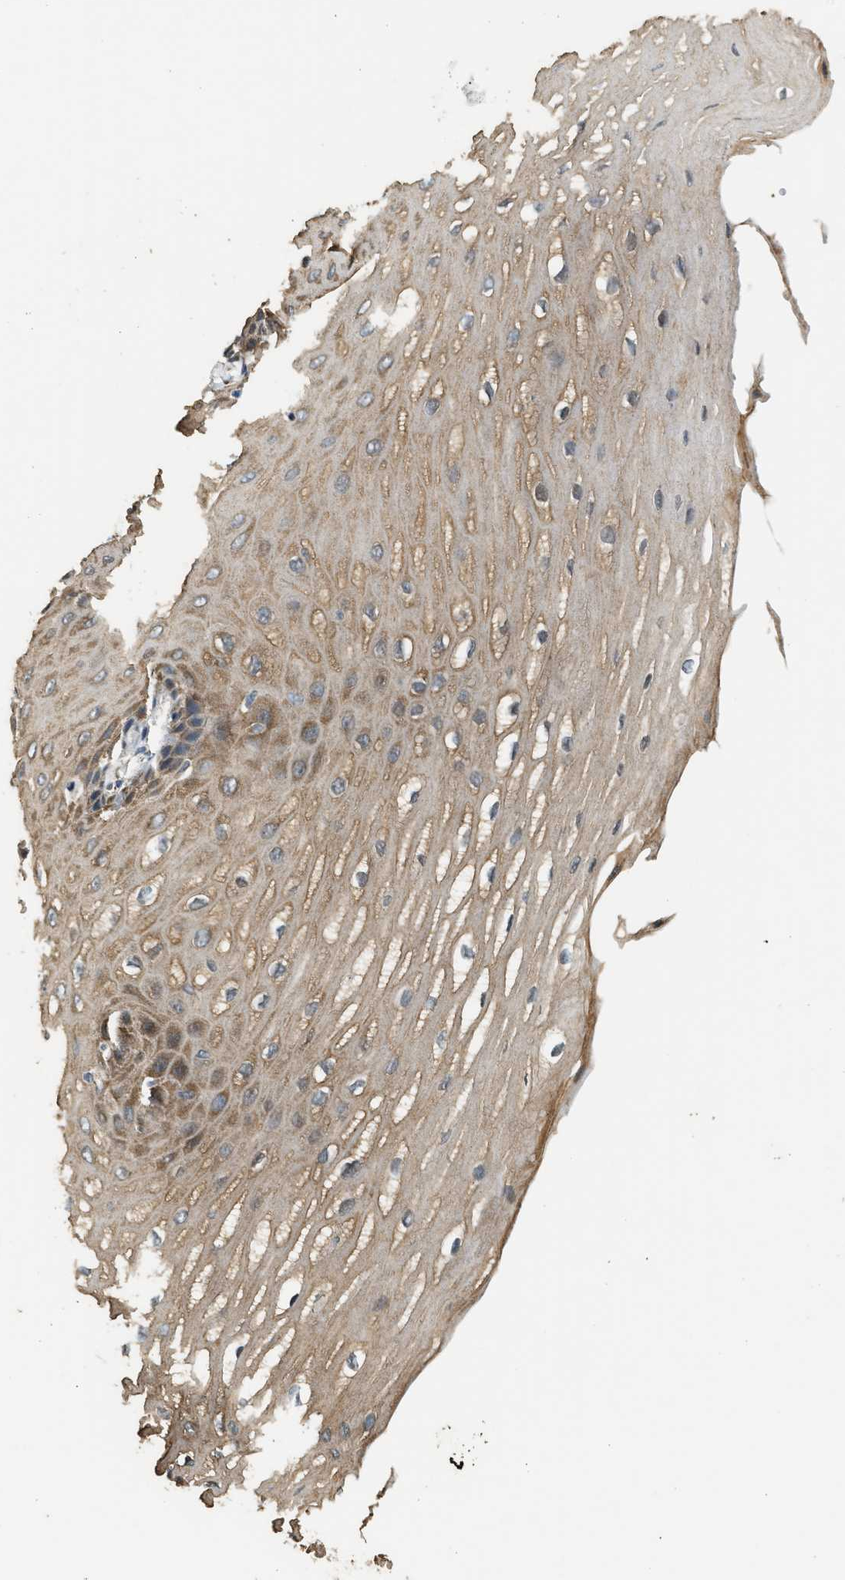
{"staining": {"intensity": "moderate", "quantity": ">75%", "location": "cytoplasmic/membranous"}, "tissue": "esophagus", "cell_type": "Squamous epithelial cells", "image_type": "normal", "snomed": [{"axis": "morphology", "description": "Normal tissue, NOS"}, {"axis": "topography", "description": "Esophagus"}], "caption": "The photomicrograph displays immunohistochemical staining of unremarkable esophagus. There is moderate cytoplasmic/membranous positivity is present in about >75% of squamous epithelial cells.", "gene": "PCLO", "patient": {"sex": "male", "age": 54}}